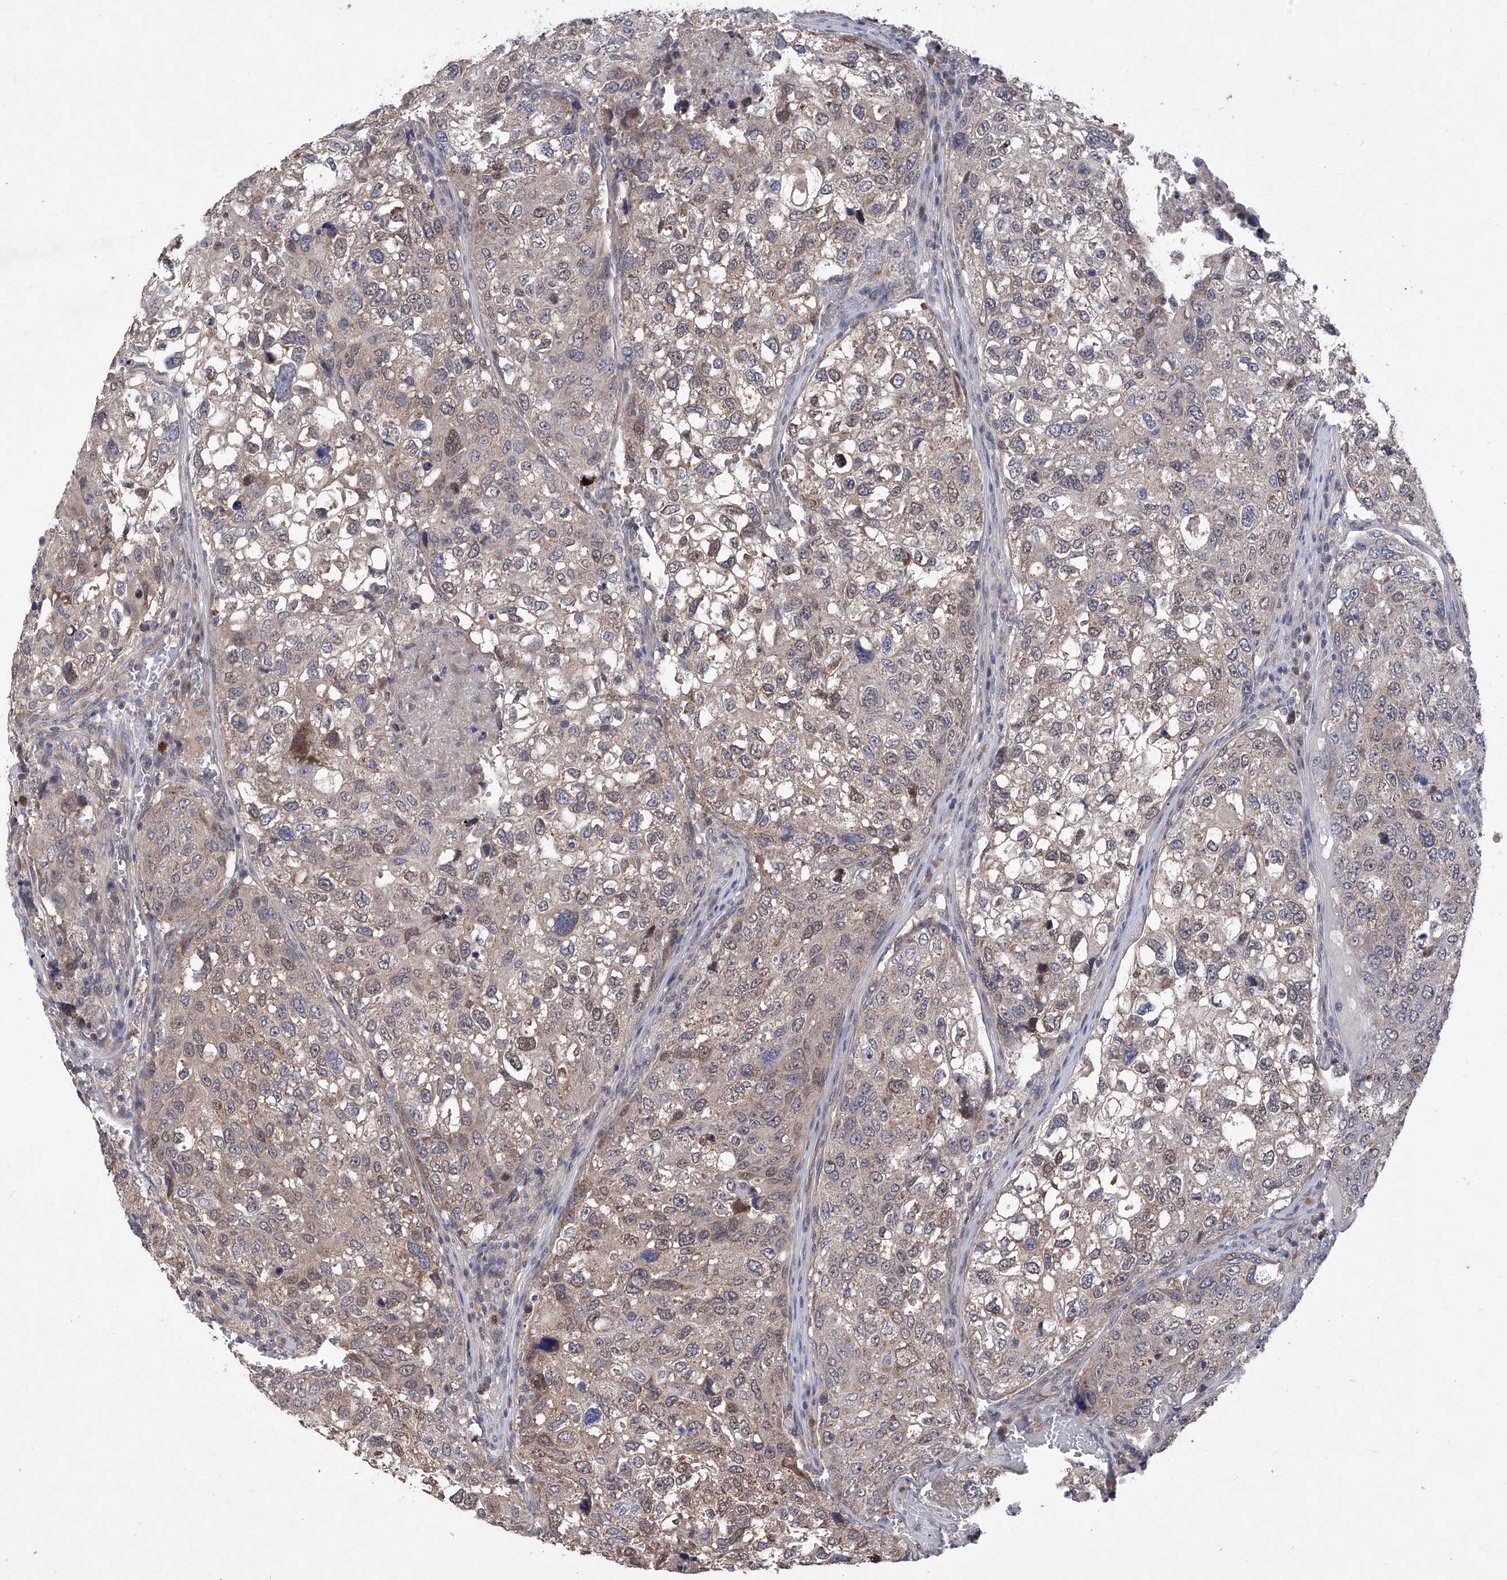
{"staining": {"intensity": "weak", "quantity": "<25%", "location": "cytoplasmic/membranous"}, "tissue": "urothelial cancer", "cell_type": "Tumor cells", "image_type": "cancer", "snomed": [{"axis": "morphology", "description": "Urothelial carcinoma, High grade"}, {"axis": "topography", "description": "Lymph node"}, {"axis": "topography", "description": "Urinary bladder"}], "caption": "Tumor cells are negative for protein expression in human high-grade urothelial carcinoma.", "gene": "USP45", "patient": {"sex": "male", "age": 51}}